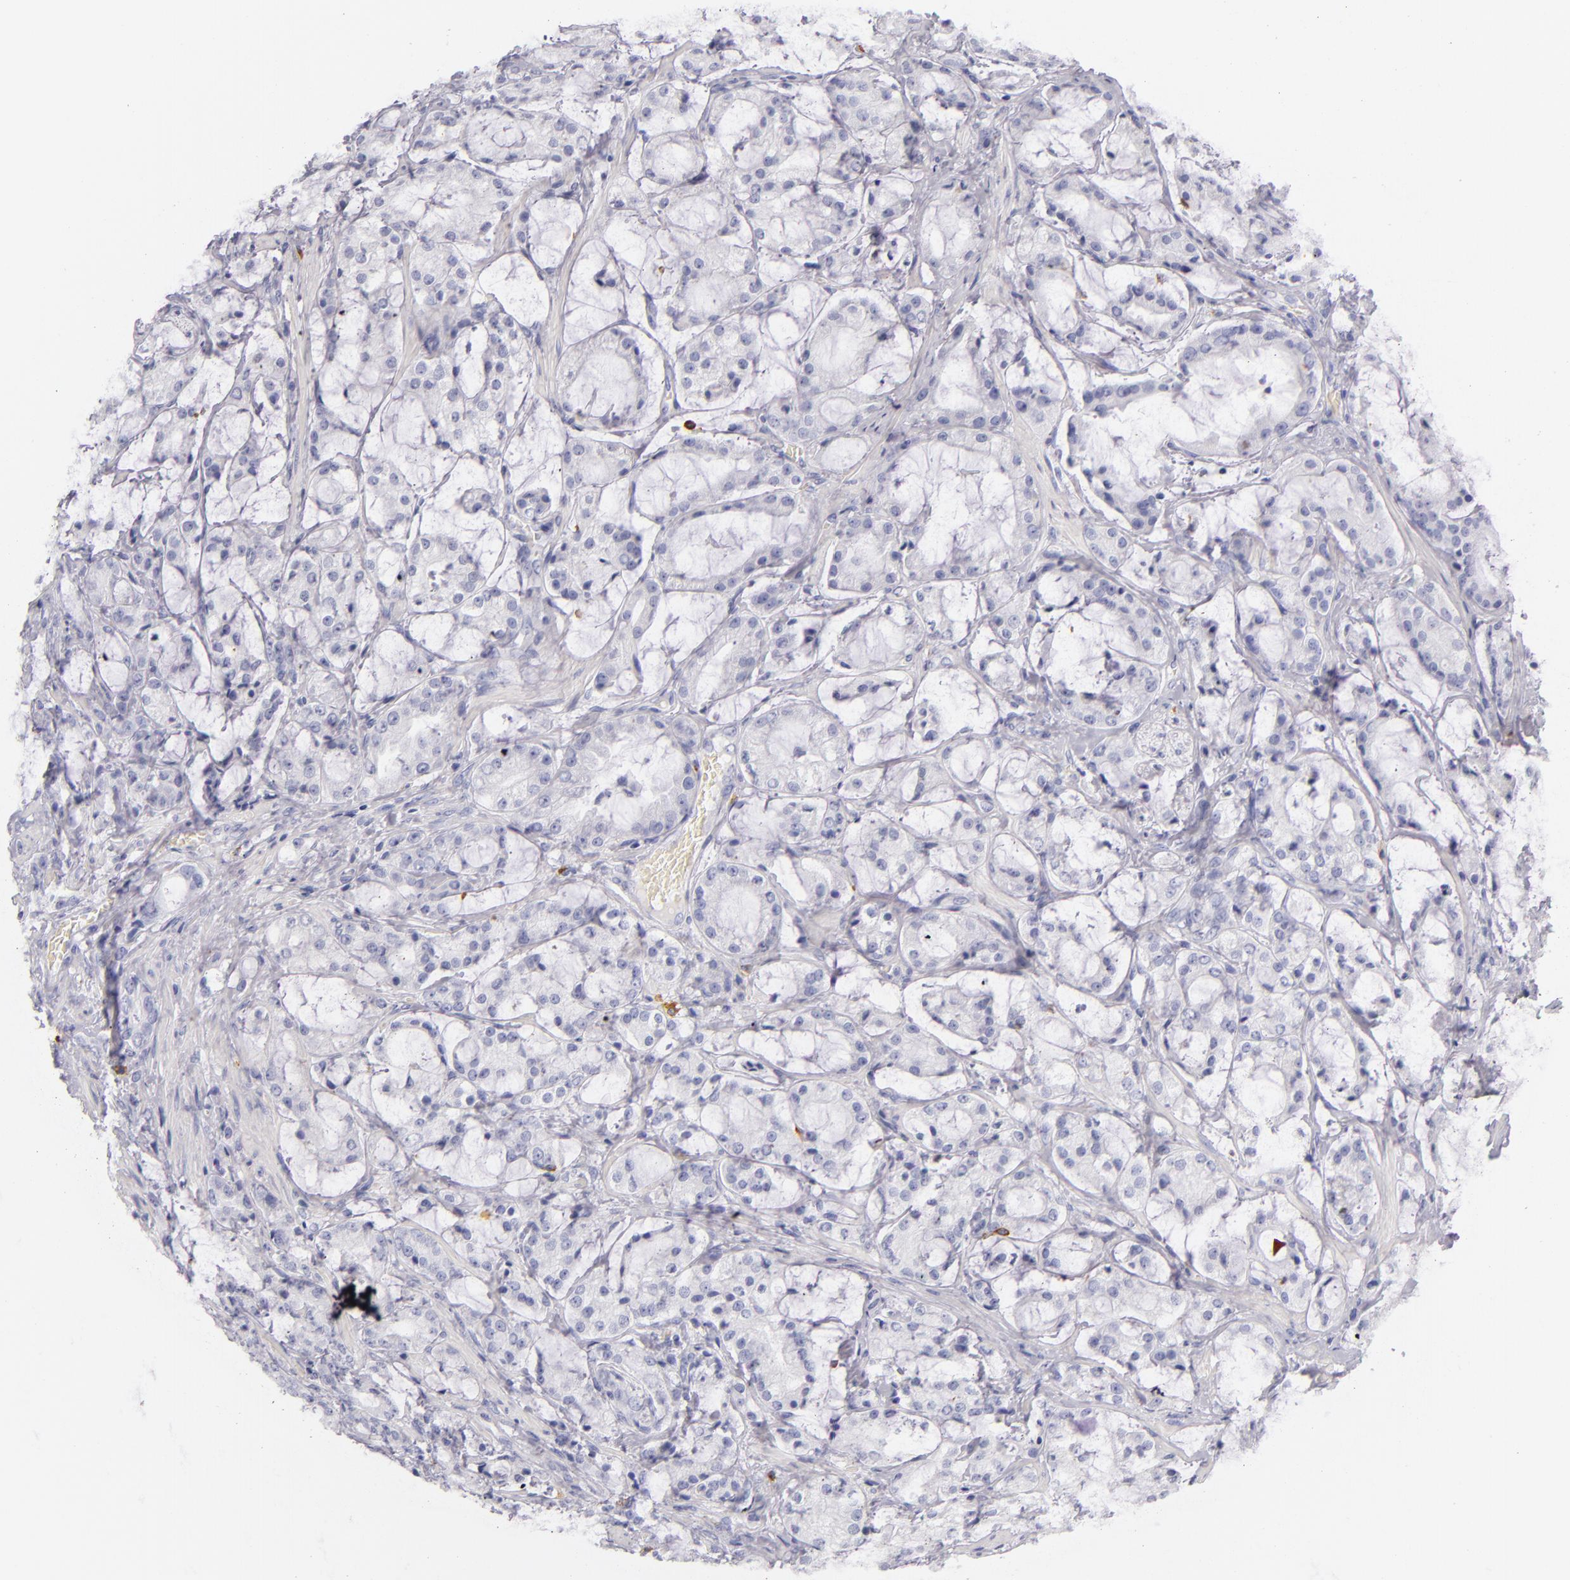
{"staining": {"intensity": "negative", "quantity": "none", "location": "none"}, "tissue": "prostate cancer", "cell_type": "Tumor cells", "image_type": "cancer", "snomed": [{"axis": "morphology", "description": "Adenocarcinoma, Medium grade"}, {"axis": "topography", "description": "Prostate"}], "caption": "A histopathology image of human prostate cancer (medium-grade adenocarcinoma) is negative for staining in tumor cells. (Brightfield microscopy of DAB immunohistochemistry at high magnification).", "gene": "TPSD1", "patient": {"sex": "male", "age": 70}}